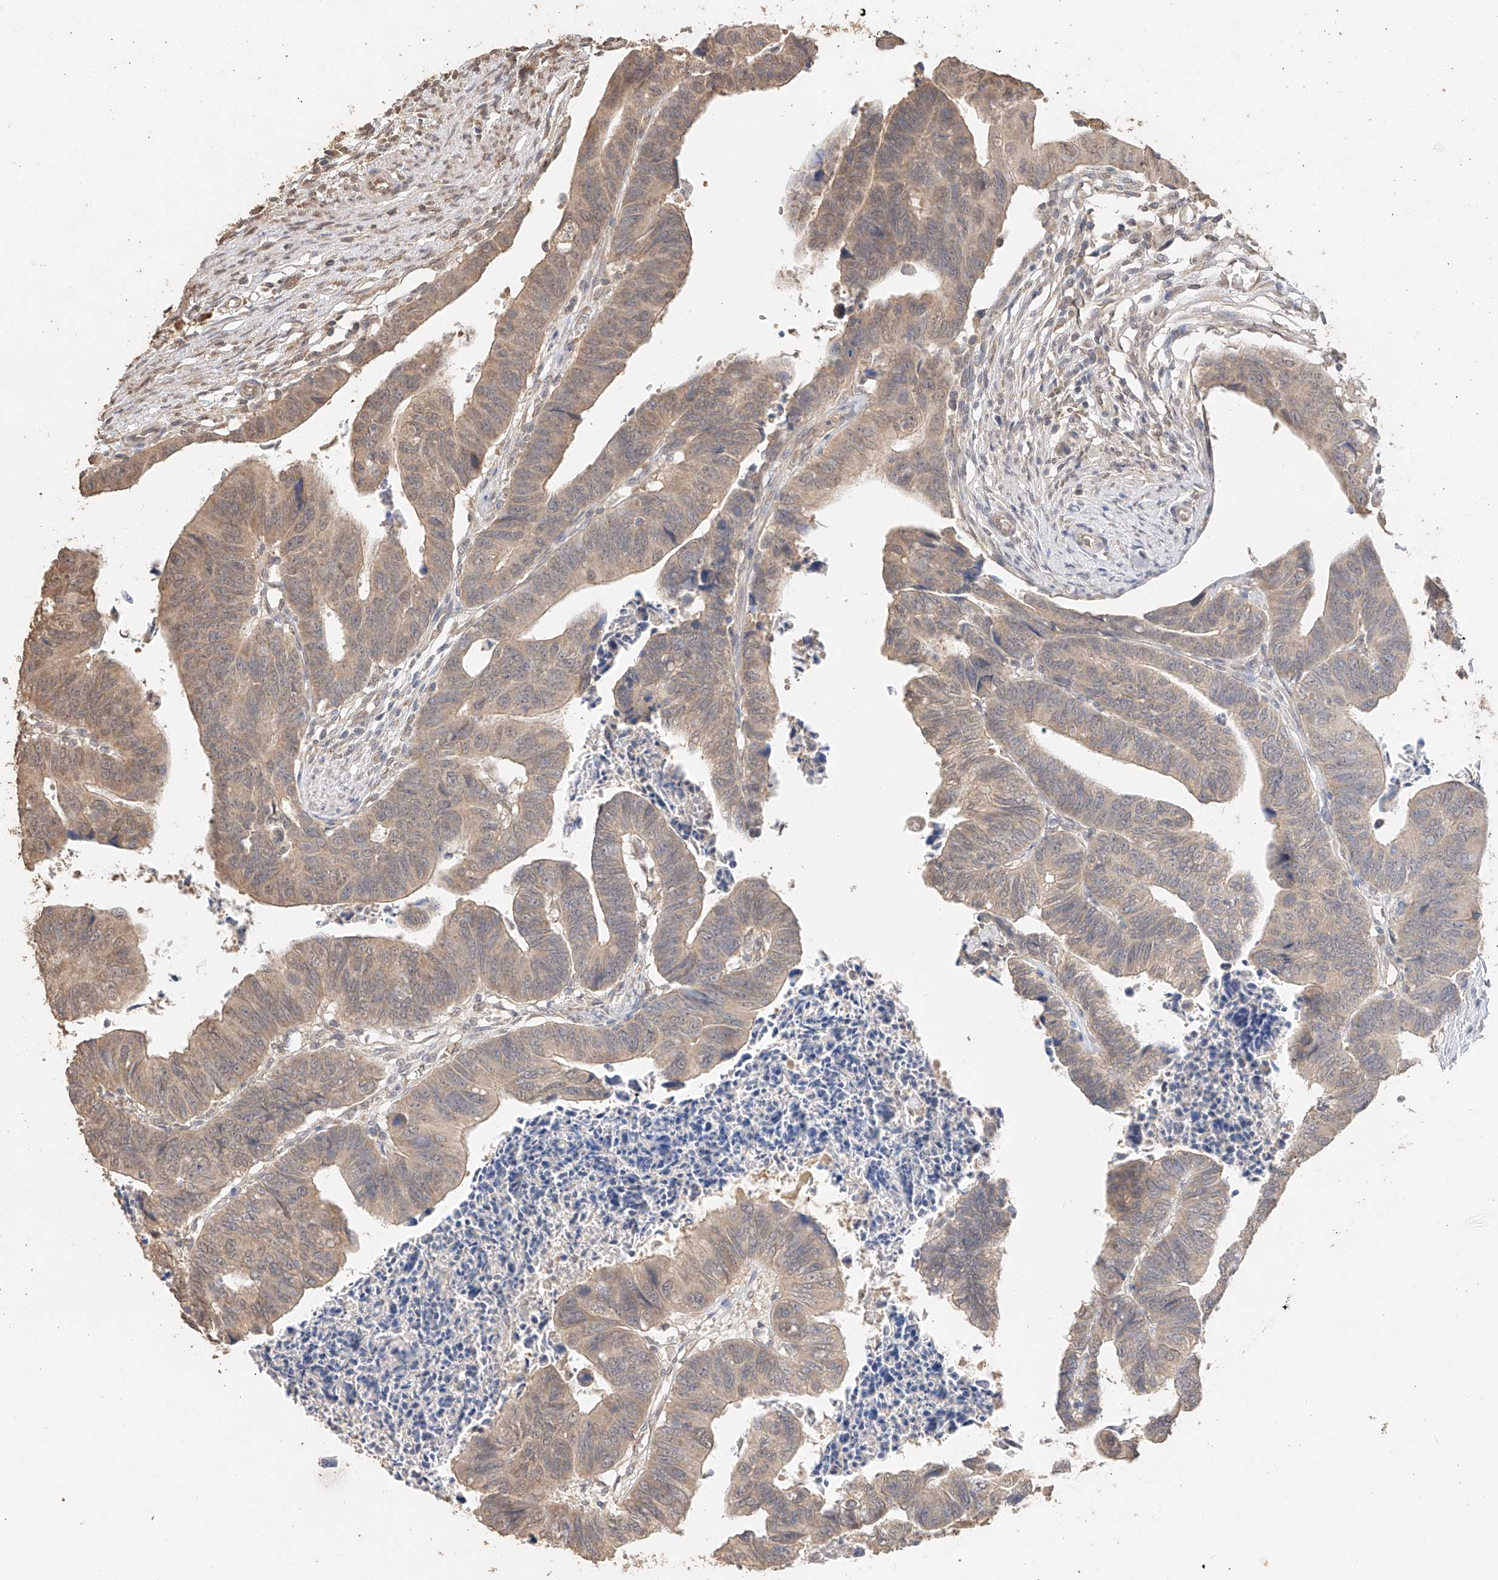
{"staining": {"intensity": "weak", "quantity": ">75%", "location": "cytoplasmic/membranous"}, "tissue": "colorectal cancer", "cell_type": "Tumor cells", "image_type": "cancer", "snomed": [{"axis": "morphology", "description": "Adenocarcinoma, NOS"}, {"axis": "topography", "description": "Rectum"}], "caption": "A high-resolution photomicrograph shows IHC staining of colorectal adenocarcinoma, which exhibits weak cytoplasmic/membranous staining in approximately >75% of tumor cells. Nuclei are stained in blue.", "gene": "IL22RA2", "patient": {"sex": "female", "age": 65}}